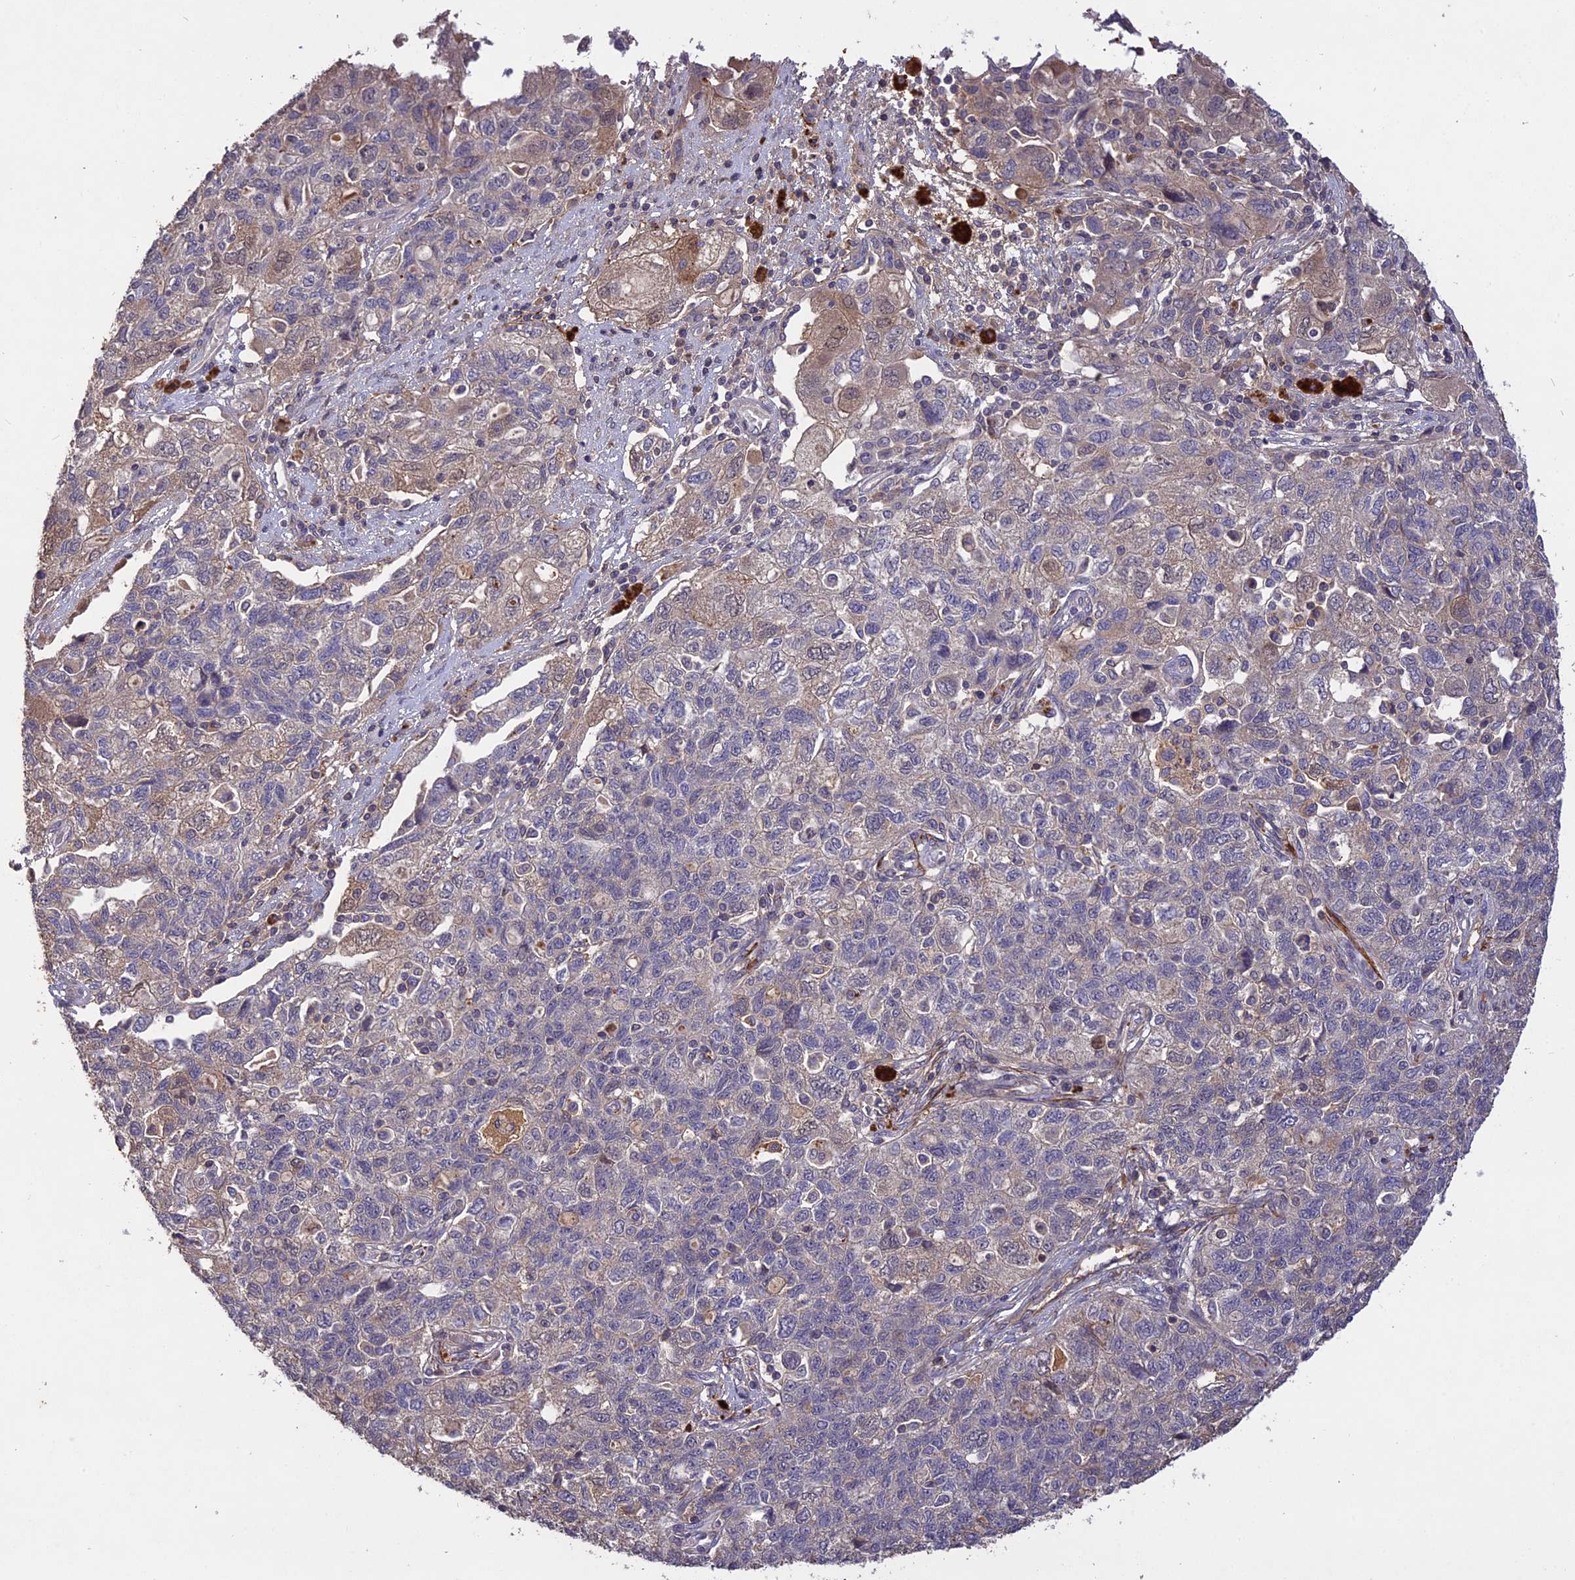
{"staining": {"intensity": "weak", "quantity": "25%-75%", "location": "cytoplasmic/membranous"}, "tissue": "ovarian cancer", "cell_type": "Tumor cells", "image_type": "cancer", "snomed": [{"axis": "morphology", "description": "Carcinoma, NOS"}, {"axis": "morphology", "description": "Cystadenocarcinoma, serous, NOS"}, {"axis": "topography", "description": "Ovary"}], "caption": "A brown stain shows weak cytoplasmic/membranous staining of a protein in human ovarian cancer tumor cells. (DAB (3,3'-diaminobenzidine) IHC with brightfield microscopy, high magnification).", "gene": "ADO", "patient": {"sex": "female", "age": 69}}